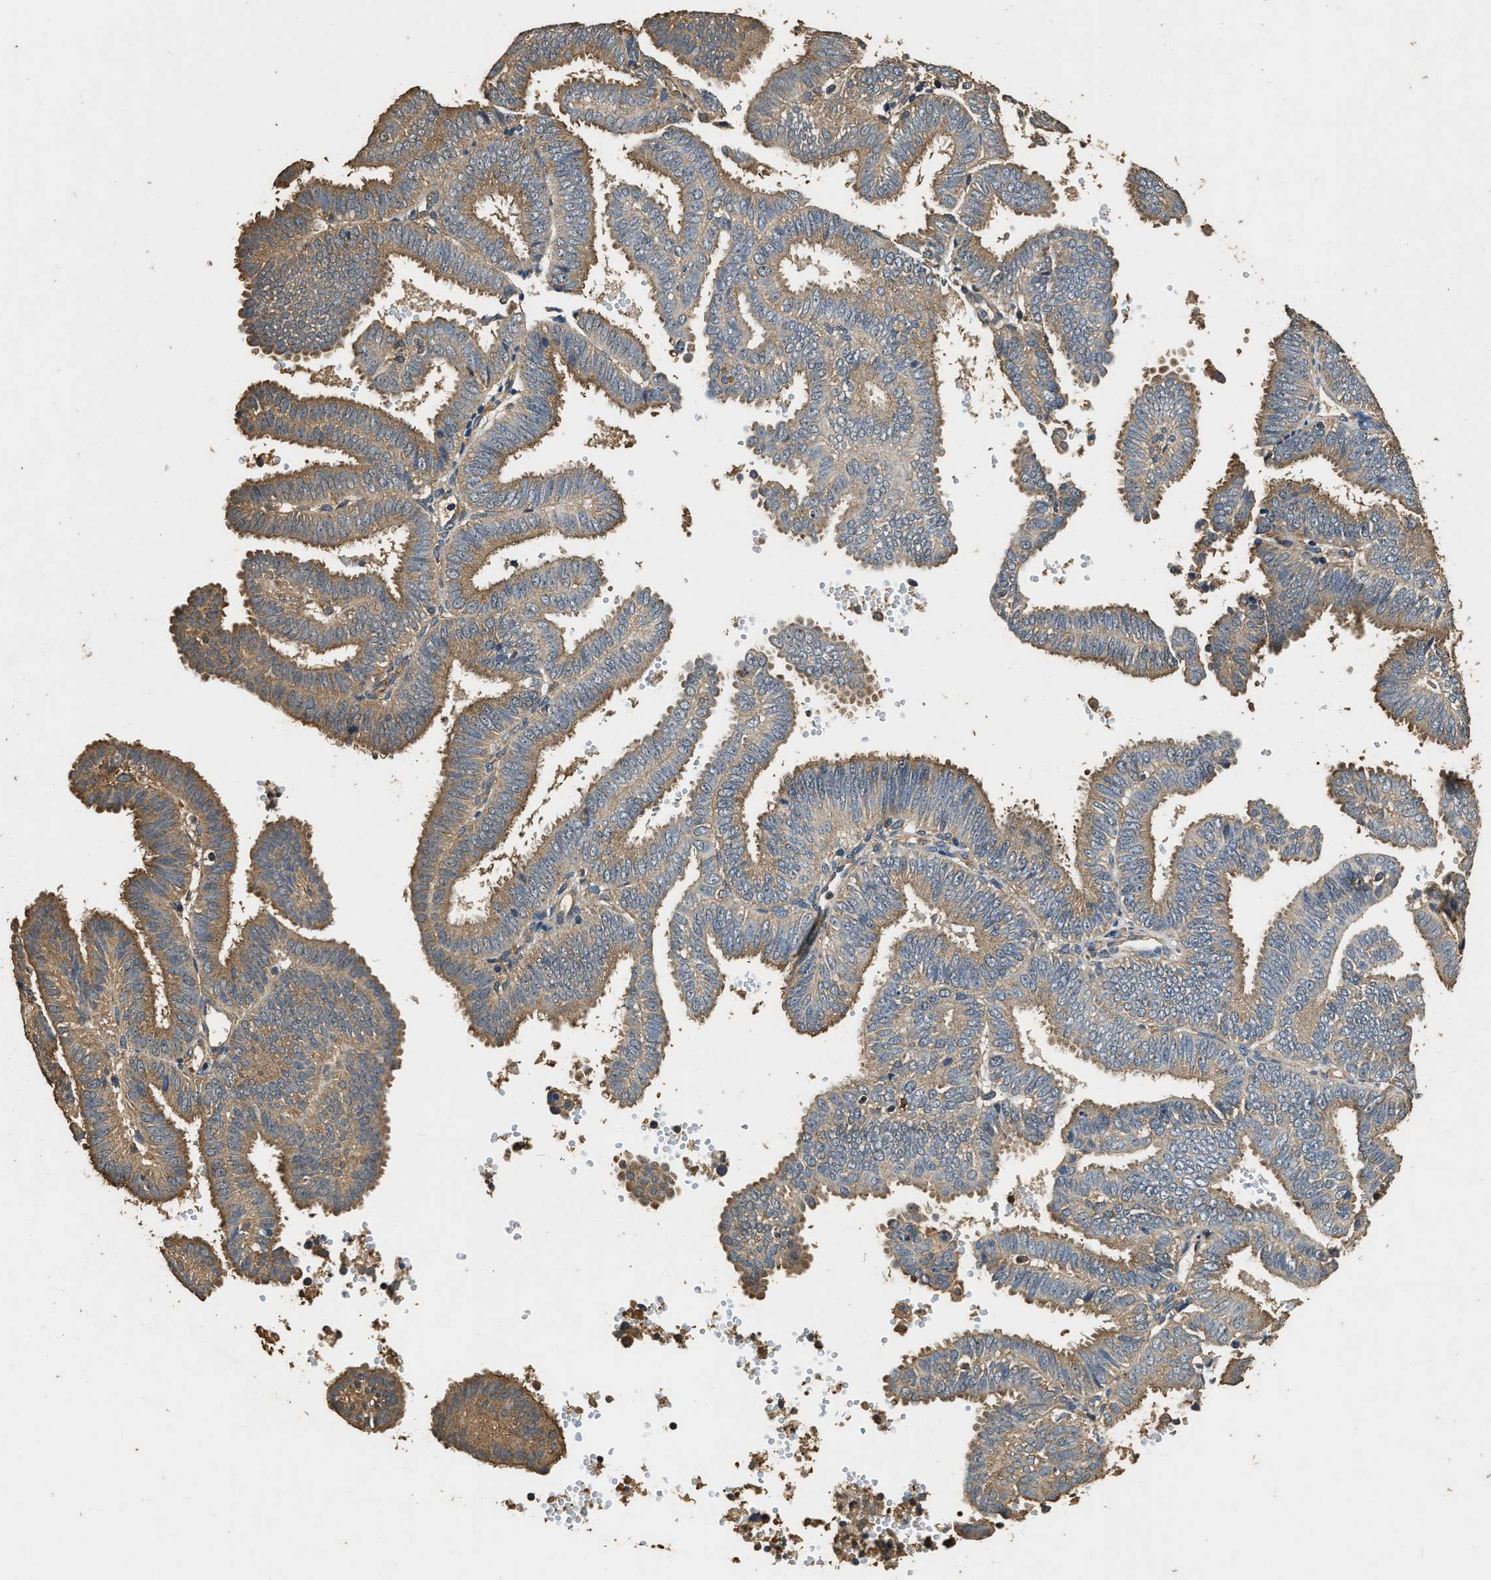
{"staining": {"intensity": "moderate", "quantity": ">75%", "location": "cytoplasmic/membranous"}, "tissue": "endometrial cancer", "cell_type": "Tumor cells", "image_type": "cancer", "snomed": [{"axis": "morphology", "description": "Adenocarcinoma, NOS"}, {"axis": "topography", "description": "Endometrium"}], "caption": "Immunohistochemical staining of adenocarcinoma (endometrial) reveals medium levels of moderate cytoplasmic/membranous staining in approximately >75% of tumor cells.", "gene": "MIB1", "patient": {"sex": "female", "age": 58}}